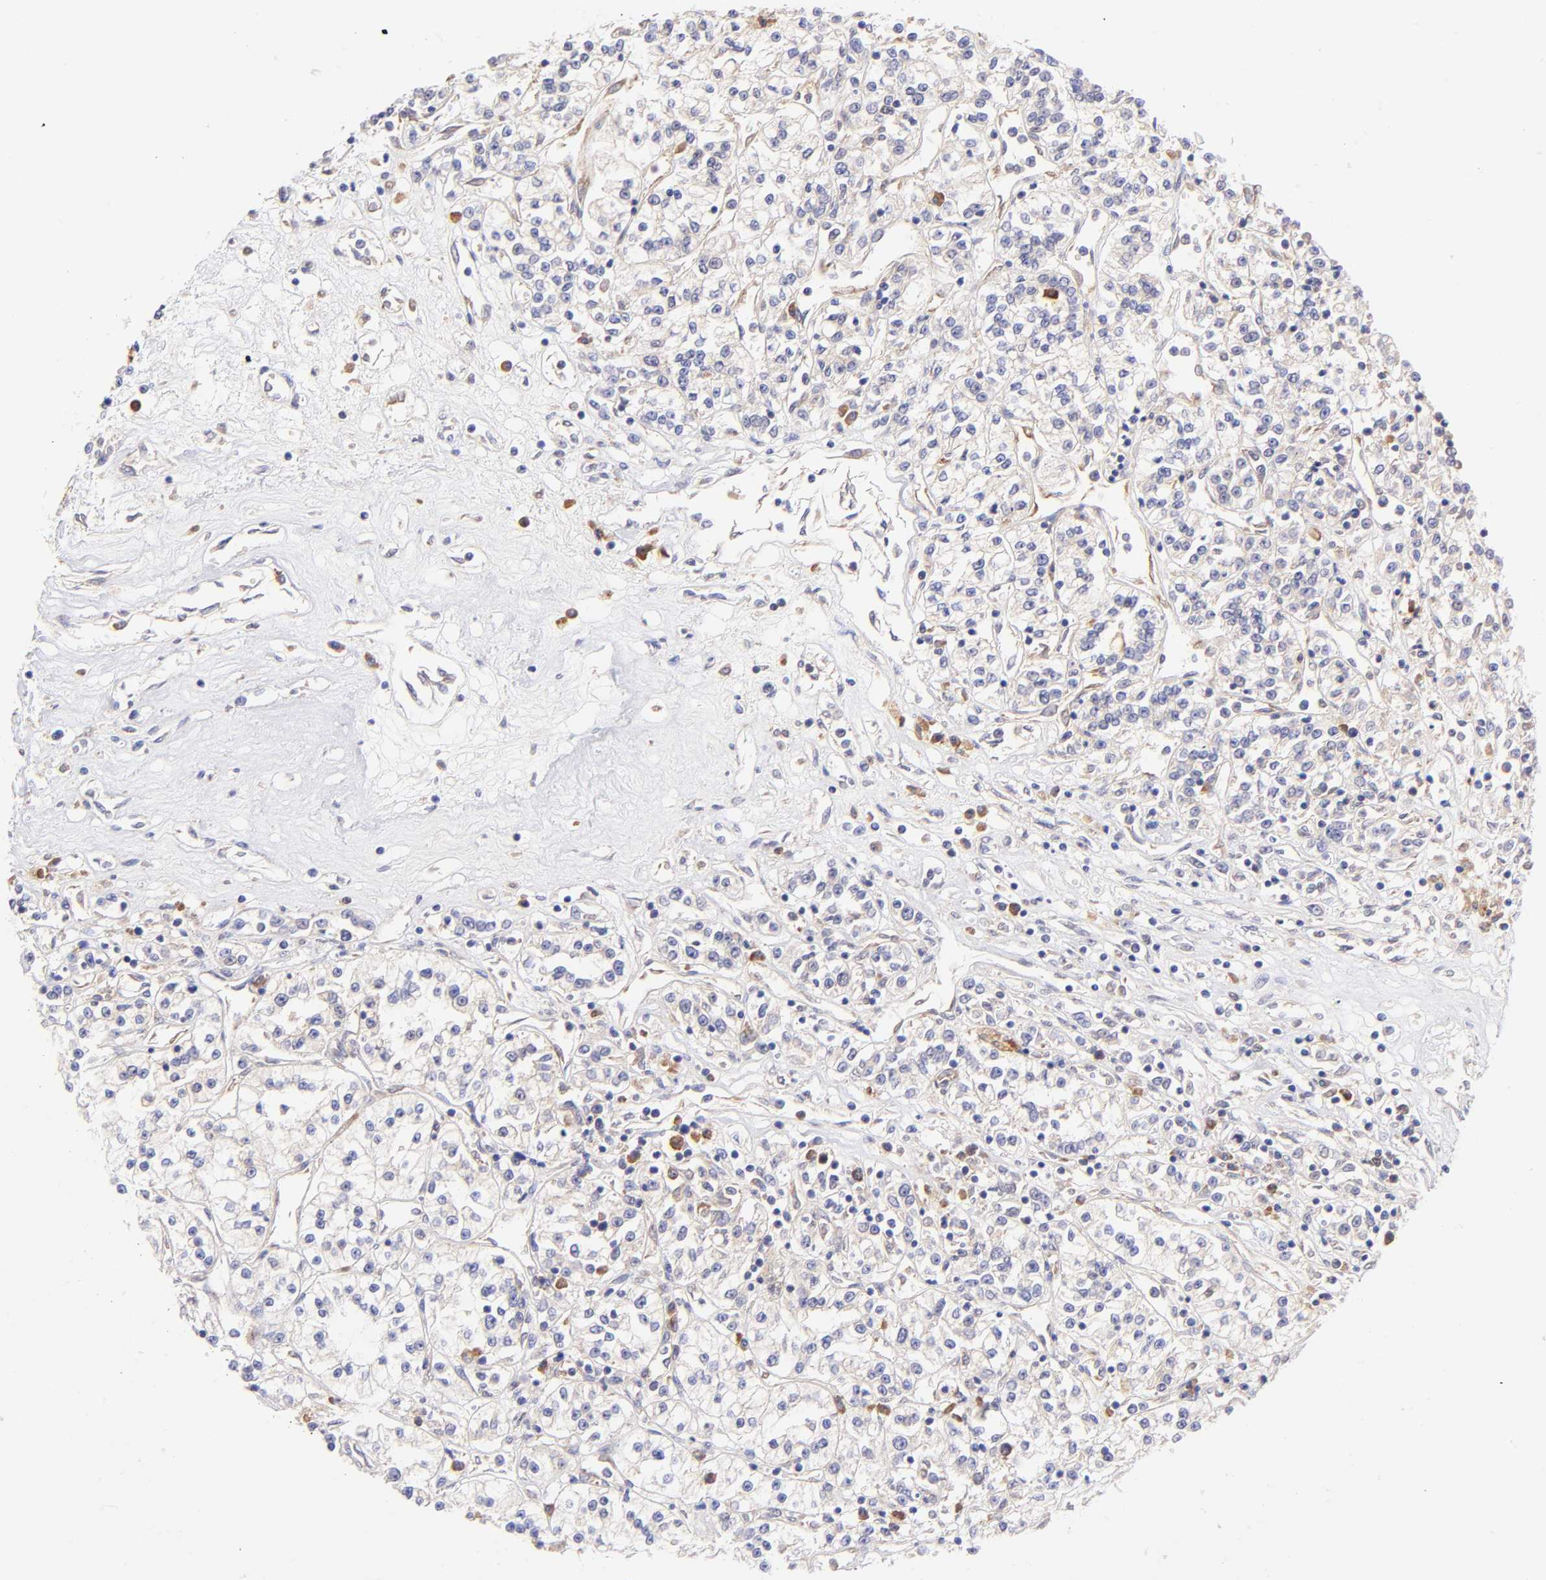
{"staining": {"intensity": "negative", "quantity": "none", "location": "none"}, "tissue": "renal cancer", "cell_type": "Tumor cells", "image_type": "cancer", "snomed": [{"axis": "morphology", "description": "Adenocarcinoma, NOS"}, {"axis": "topography", "description": "Kidney"}], "caption": "Protein analysis of adenocarcinoma (renal) displays no significant positivity in tumor cells. (Brightfield microscopy of DAB (3,3'-diaminobenzidine) IHC at high magnification).", "gene": "RPL11", "patient": {"sex": "female", "age": 76}}